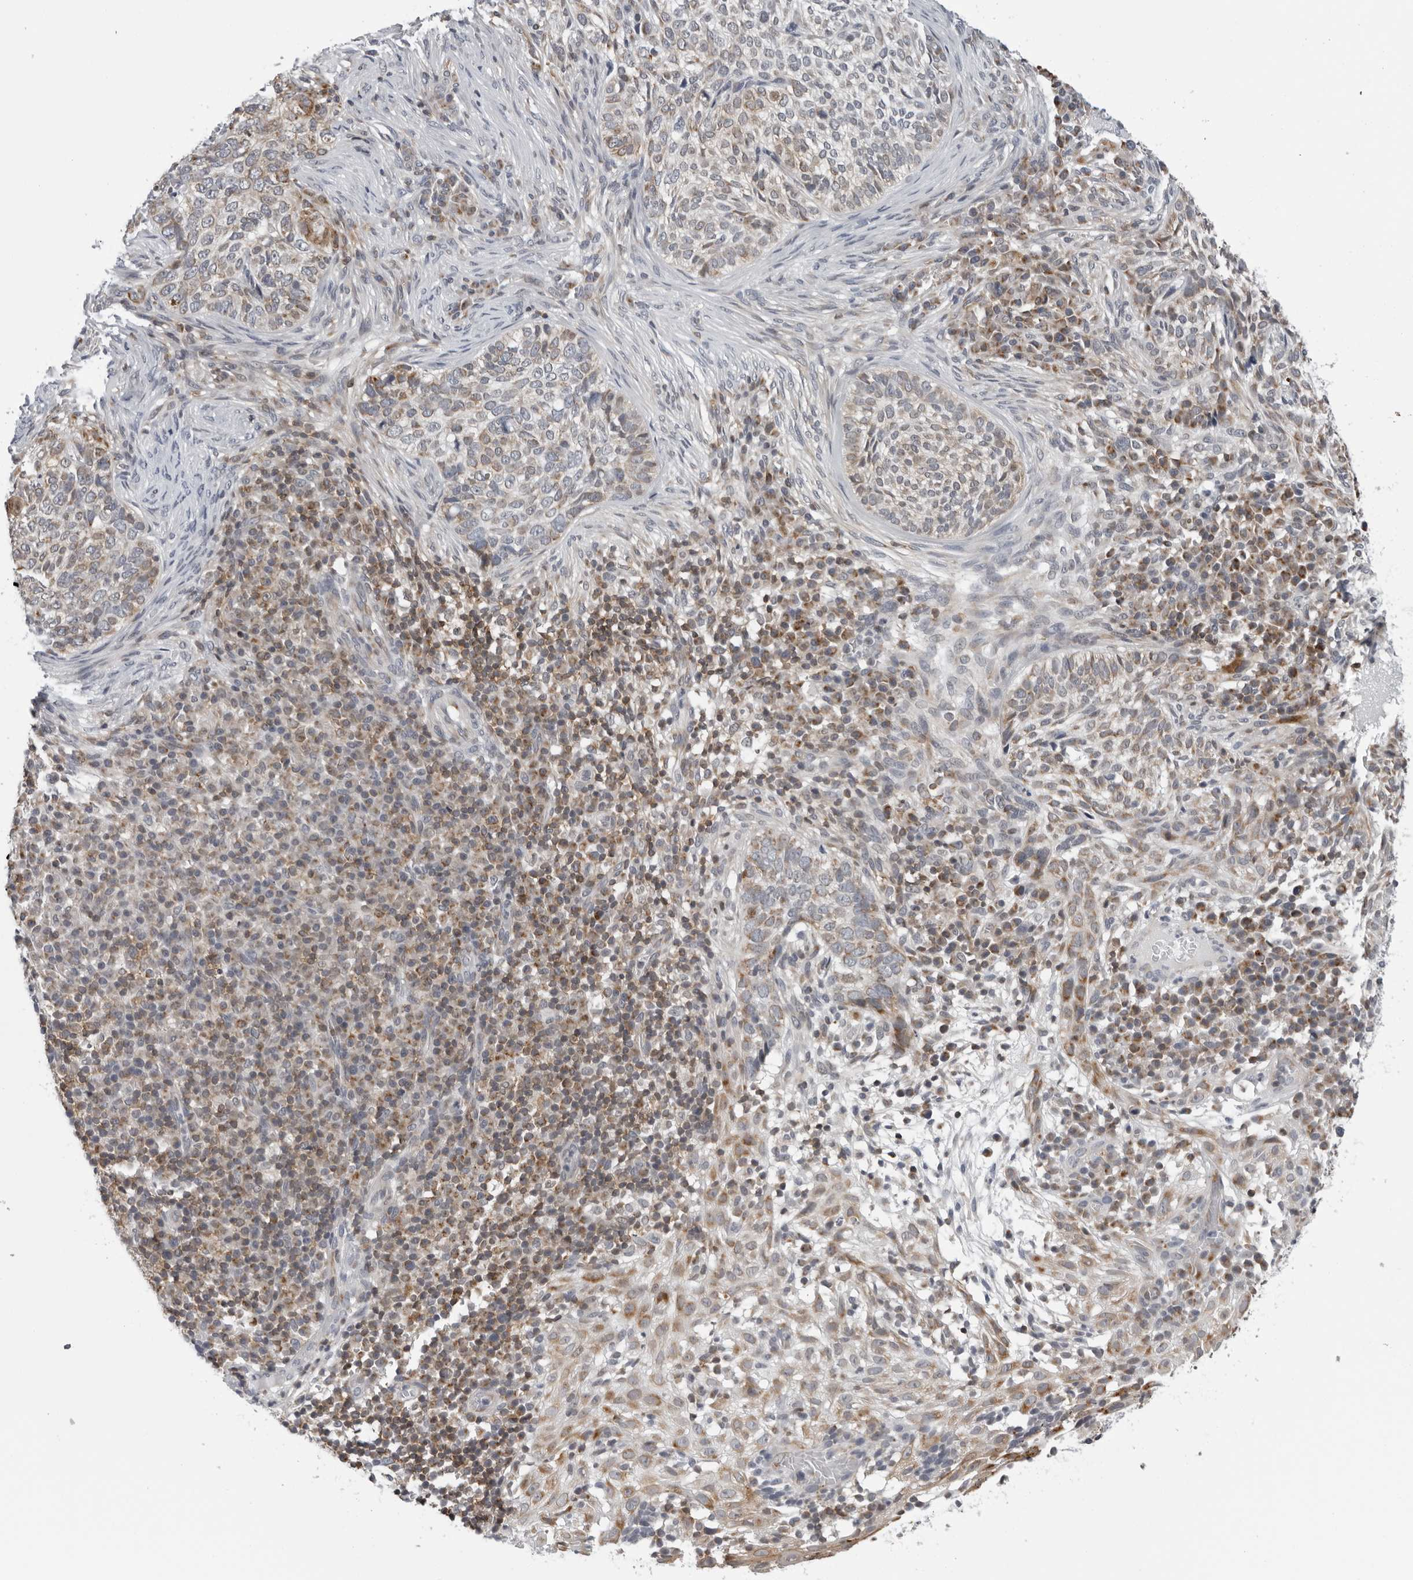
{"staining": {"intensity": "weak", "quantity": "25%-75%", "location": "cytoplasmic/membranous"}, "tissue": "skin cancer", "cell_type": "Tumor cells", "image_type": "cancer", "snomed": [{"axis": "morphology", "description": "Basal cell carcinoma"}, {"axis": "topography", "description": "Skin"}], "caption": "A high-resolution micrograph shows immunohistochemistry (IHC) staining of skin cancer (basal cell carcinoma), which exhibits weak cytoplasmic/membranous expression in about 25%-75% of tumor cells. The protein of interest is shown in brown color, while the nuclei are stained blue.", "gene": "CPT2", "patient": {"sex": "female", "age": 64}}